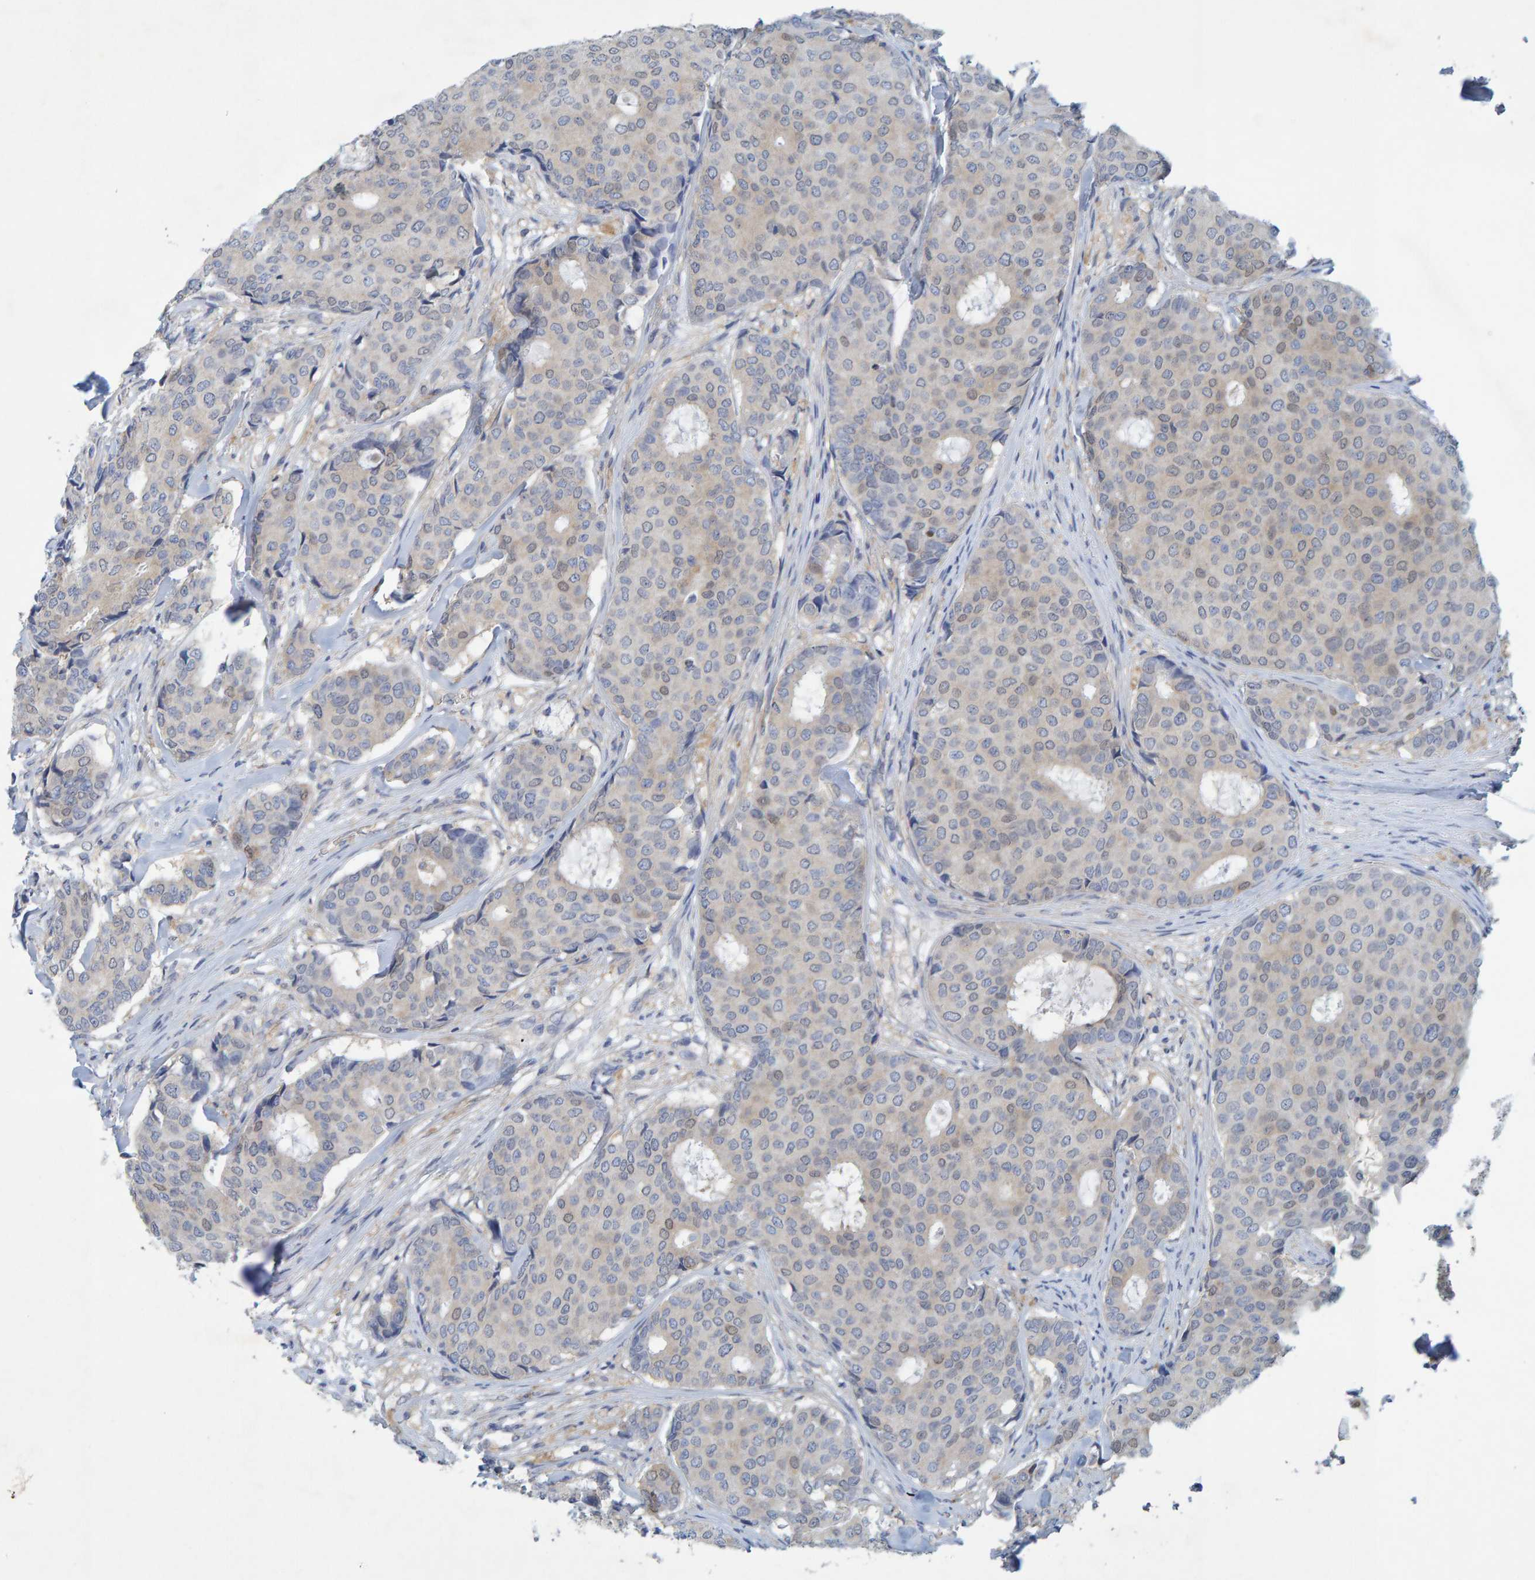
{"staining": {"intensity": "negative", "quantity": "none", "location": "none"}, "tissue": "breast cancer", "cell_type": "Tumor cells", "image_type": "cancer", "snomed": [{"axis": "morphology", "description": "Duct carcinoma"}, {"axis": "topography", "description": "Breast"}], "caption": "Breast cancer was stained to show a protein in brown. There is no significant staining in tumor cells. (IHC, brightfield microscopy, high magnification).", "gene": "ALAD", "patient": {"sex": "female", "age": 75}}